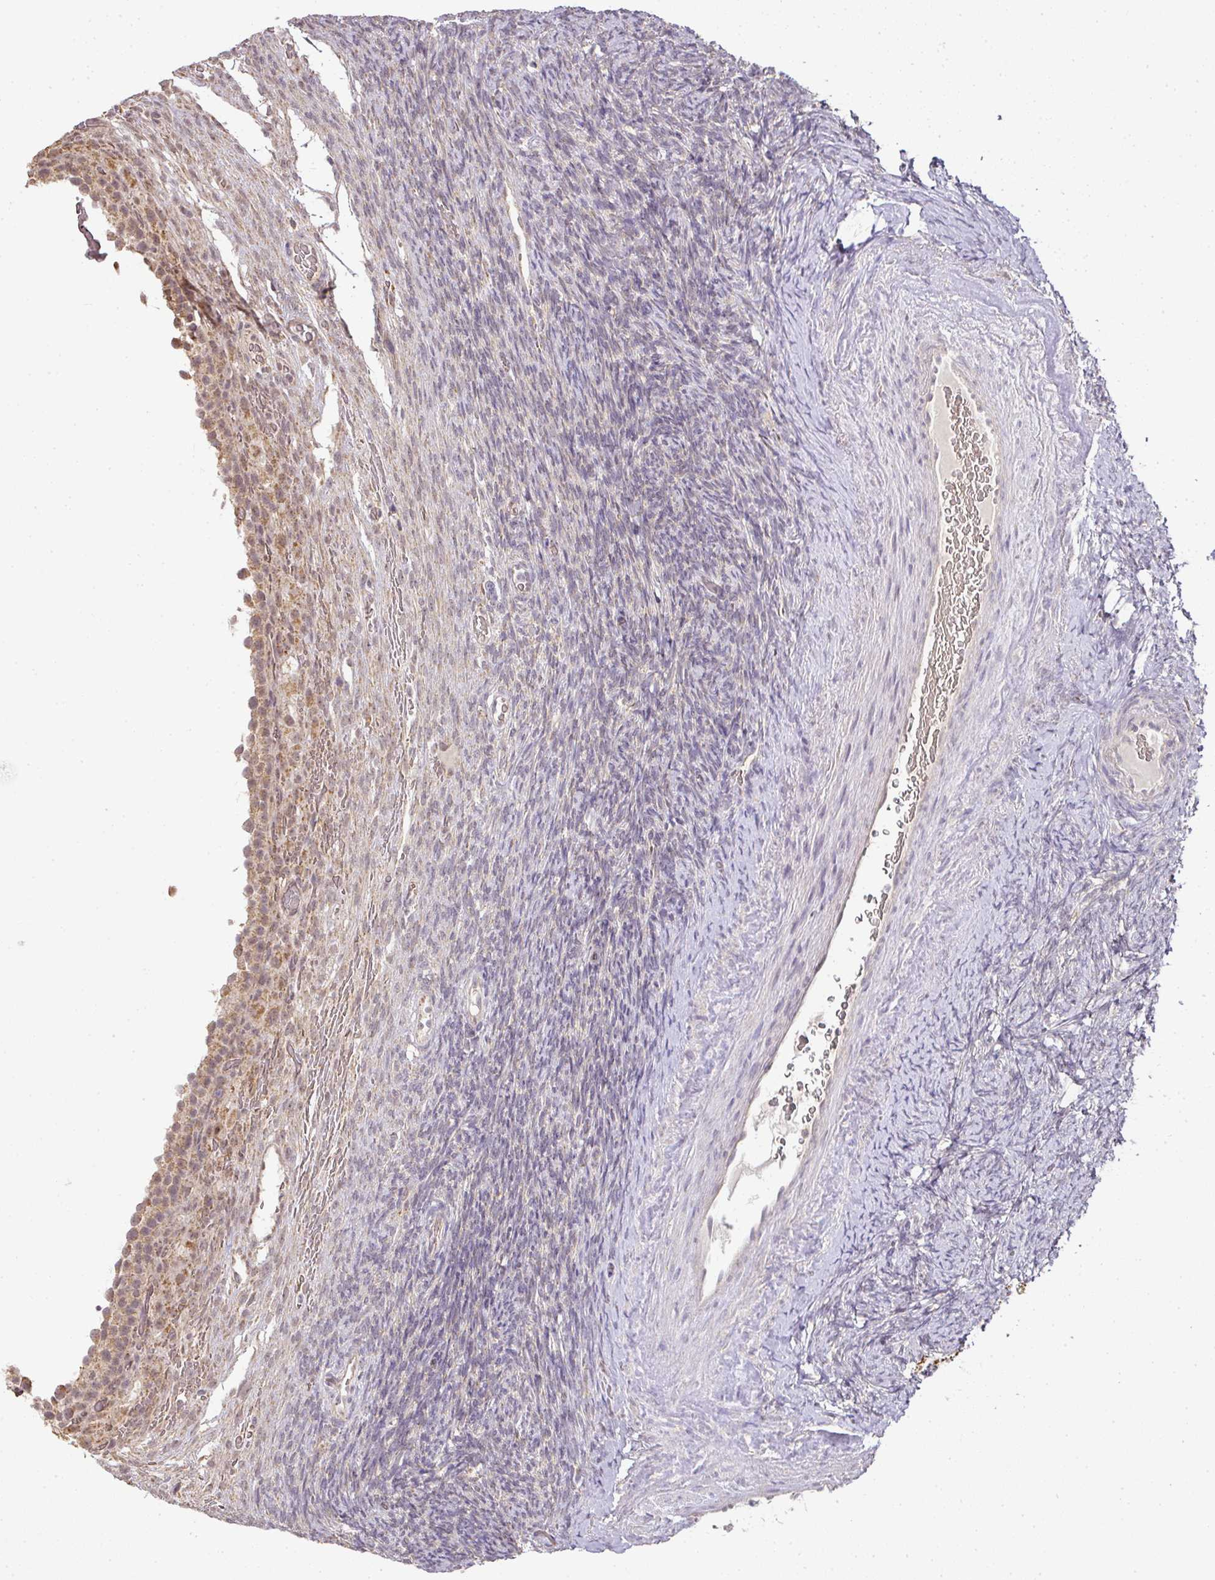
{"staining": {"intensity": "negative", "quantity": "none", "location": "none"}, "tissue": "ovary", "cell_type": "Ovarian stroma cells", "image_type": "normal", "snomed": [{"axis": "morphology", "description": "Normal tissue, NOS"}, {"axis": "topography", "description": "Ovary"}], "caption": "Immunohistochemistry (IHC) of unremarkable ovary exhibits no expression in ovarian stroma cells.", "gene": "MYOM2", "patient": {"sex": "female", "age": 34}}